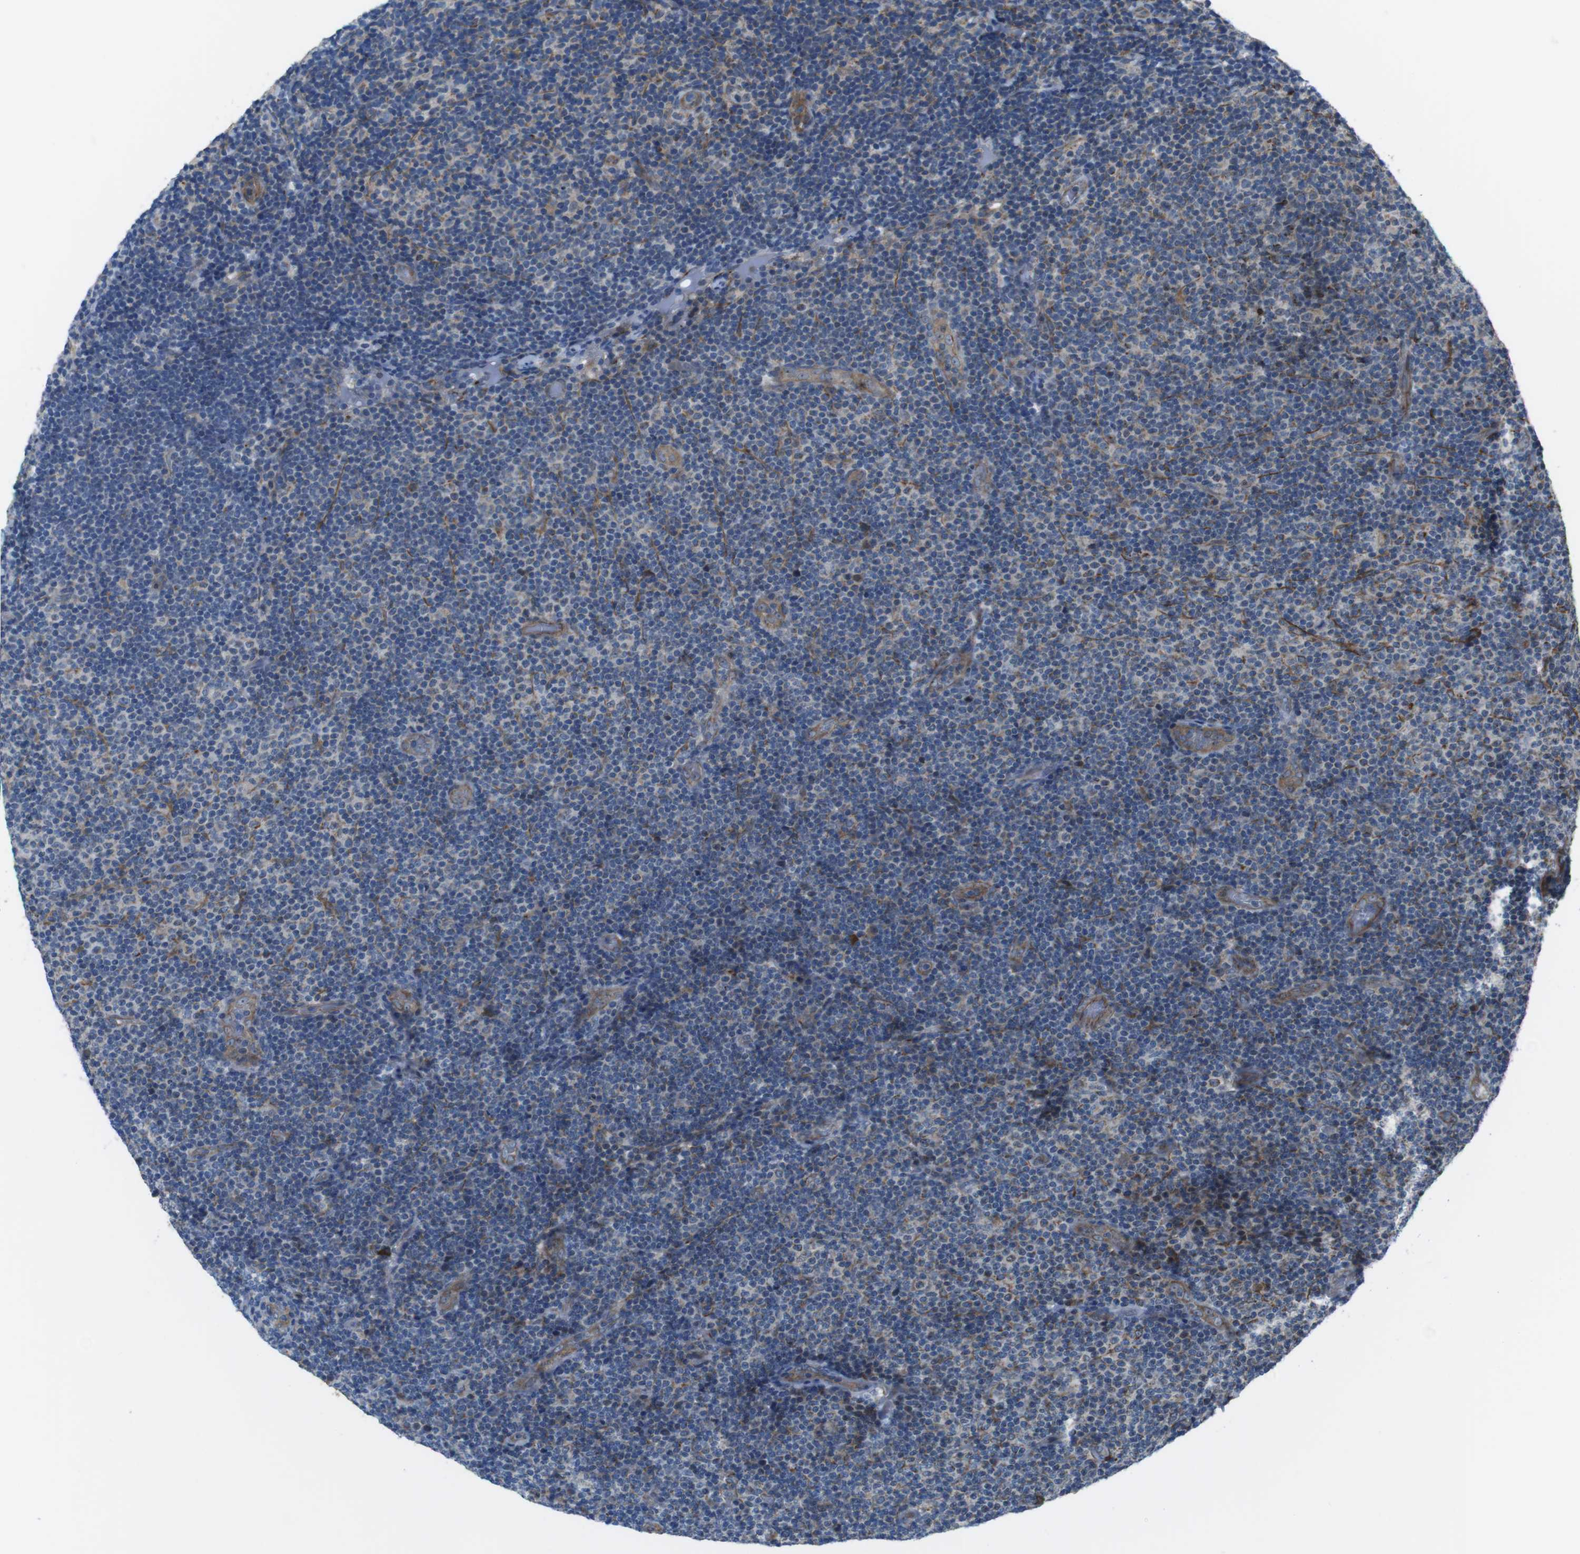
{"staining": {"intensity": "weak", "quantity": "25%-75%", "location": "cytoplasmic/membranous"}, "tissue": "lymphoma", "cell_type": "Tumor cells", "image_type": "cancer", "snomed": [{"axis": "morphology", "description": "Malignant lymphoma, non-Hodgkin's type, Low grade"}, {"axis": "topography", "description": "Lymph node"}], "caption": "Lymphoma was stained to show a protein in brown. There is low levels of weak cytoplasmic/membranous positivity in about 25%-75% of tumor cells.", "gene": "FAM174B", "patient": {"sex": "male", "age": 83}}